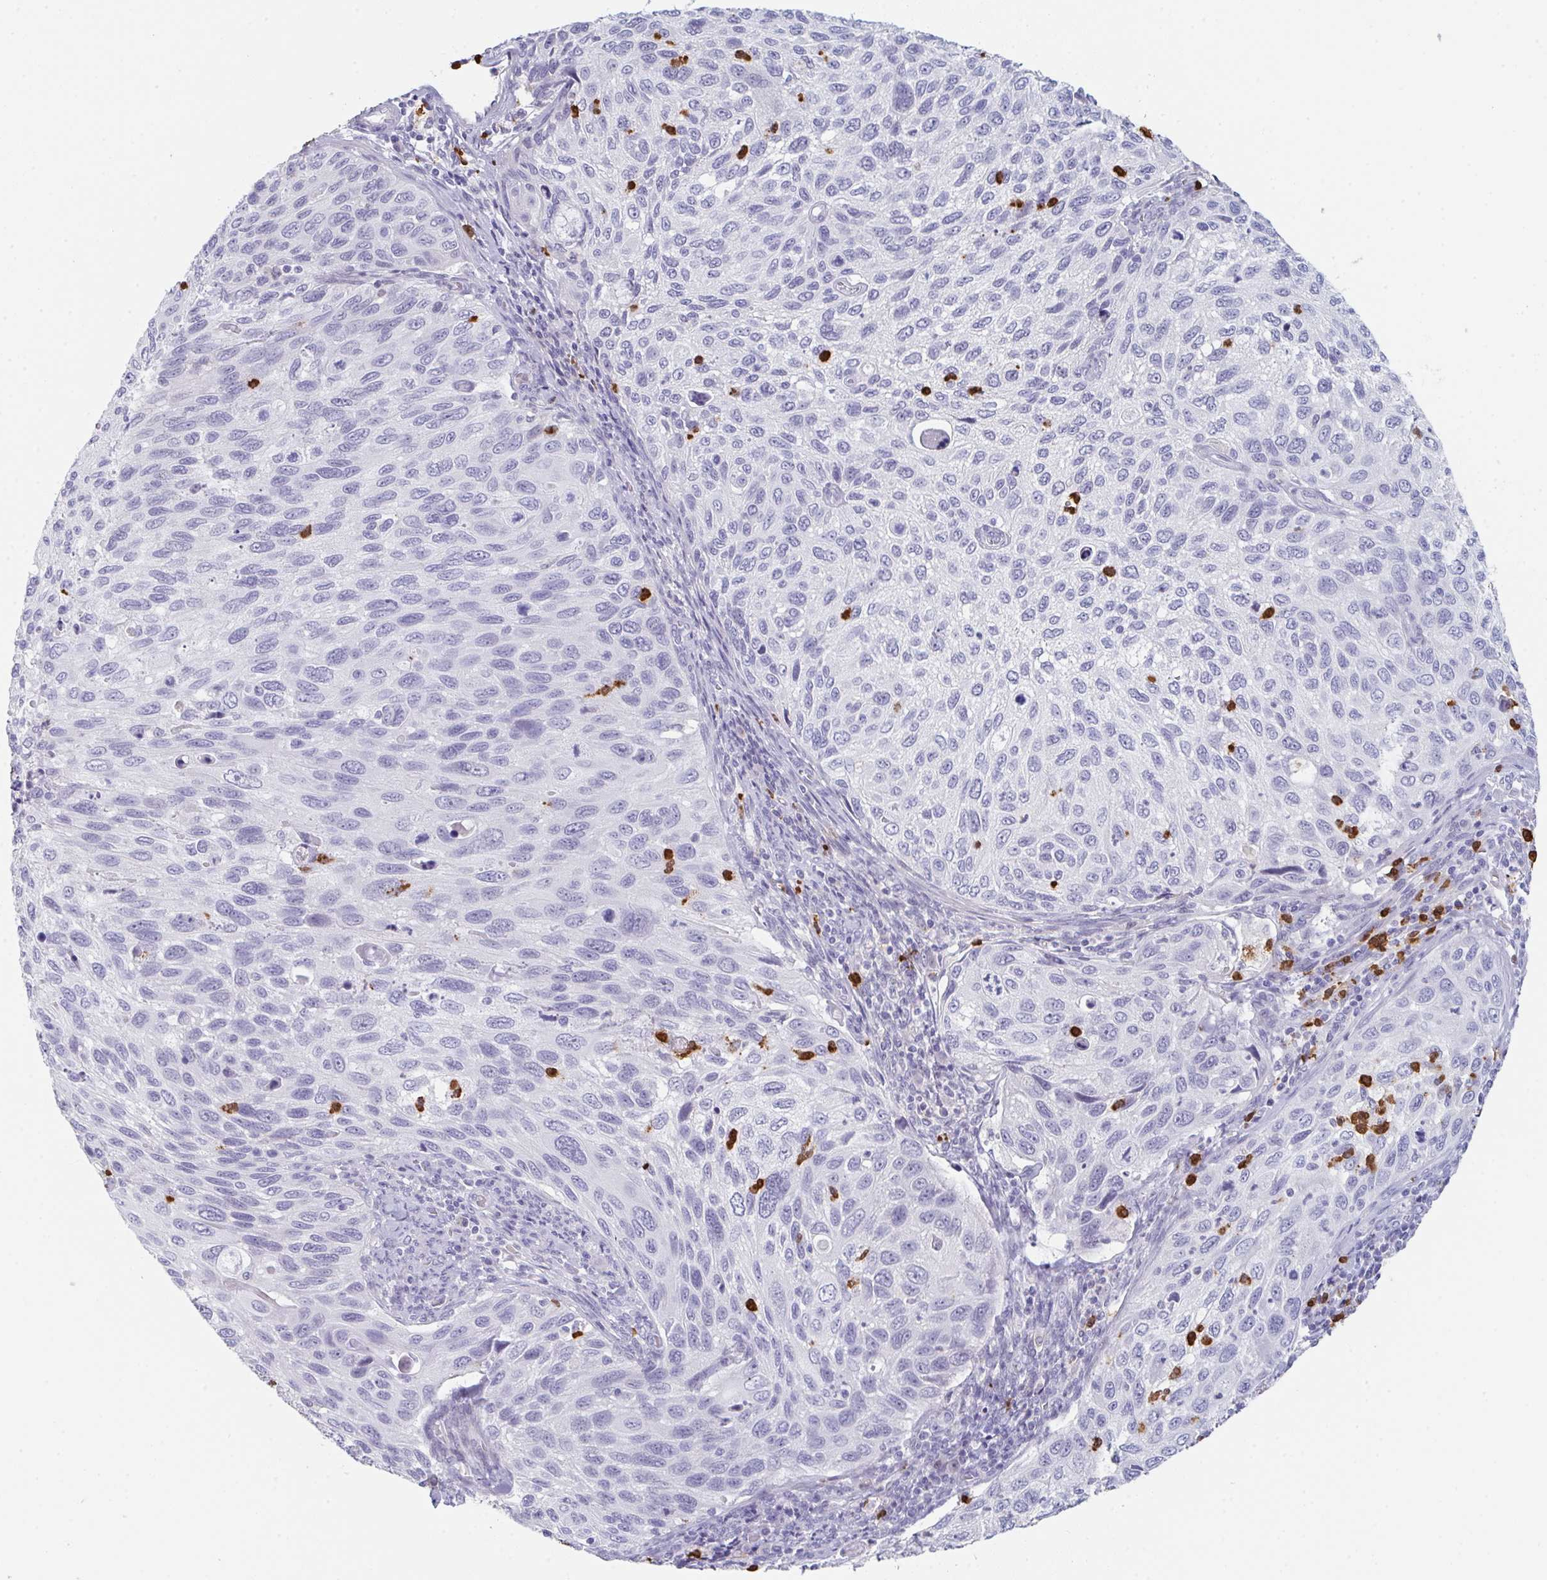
{"staining": {"intensity": "negative", "quantity": "none", "location": "none"}, "tissue": "cervical cancer", "cell_type": "Tumor cells", "image_type": "cancer", "snomed": [{"axis": "morphology", "description": "Squamous cell carcinoma, NOS"}, {"axis": "topography", "description": "Cervix"}], "caption": "This is a micrograph of immunohistochemistry staining of cervical squamous cell carcinoma, which shows no staining in tumor cells.", "gene": "RUBCN", "patient": {"sex": "female", "age": 70}}